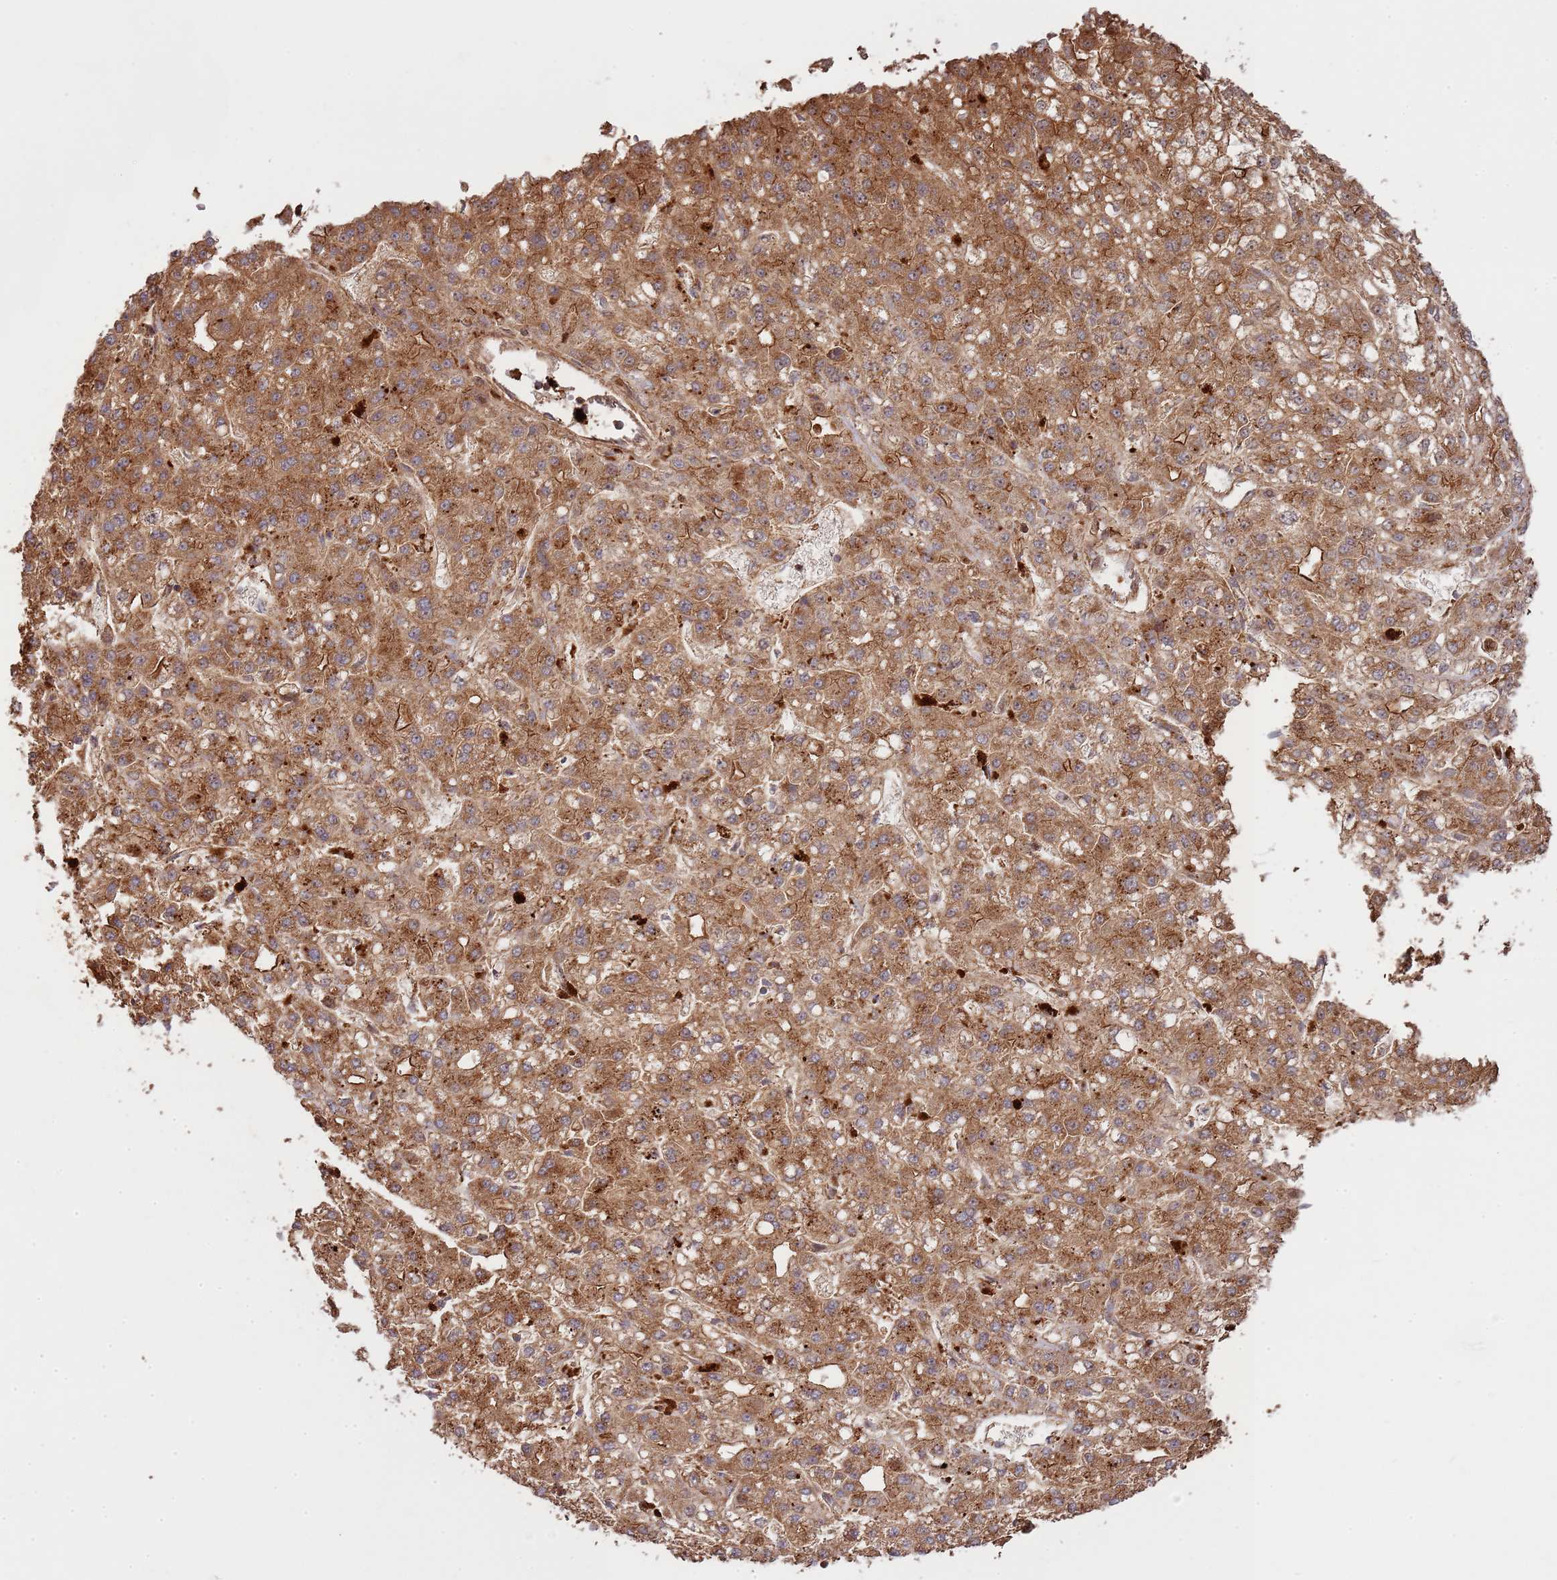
{"staining": {"intensity": "moderate", "quantity": ">75%", "location": "cytoplasmic/membranous"}, "tissue": "liver cancer", "cell_type": "Tumor cells", "image_type": "cancer", "snomed": [{"axis": "morphology", "description": "Carcinoma, Hepatocellular, NOS"}, {"axis": "topography", "description": "Liver"}], "caption": "This is a histology image of immunohistochemistry (IHC) staining of hepatocellular carcinoma (liver), which shows moderate positivity in the cytoplasmic/membranous of tumor cells.", "gene": "NDUFAF4", "patient": {"sex": "male", "age": 67}}